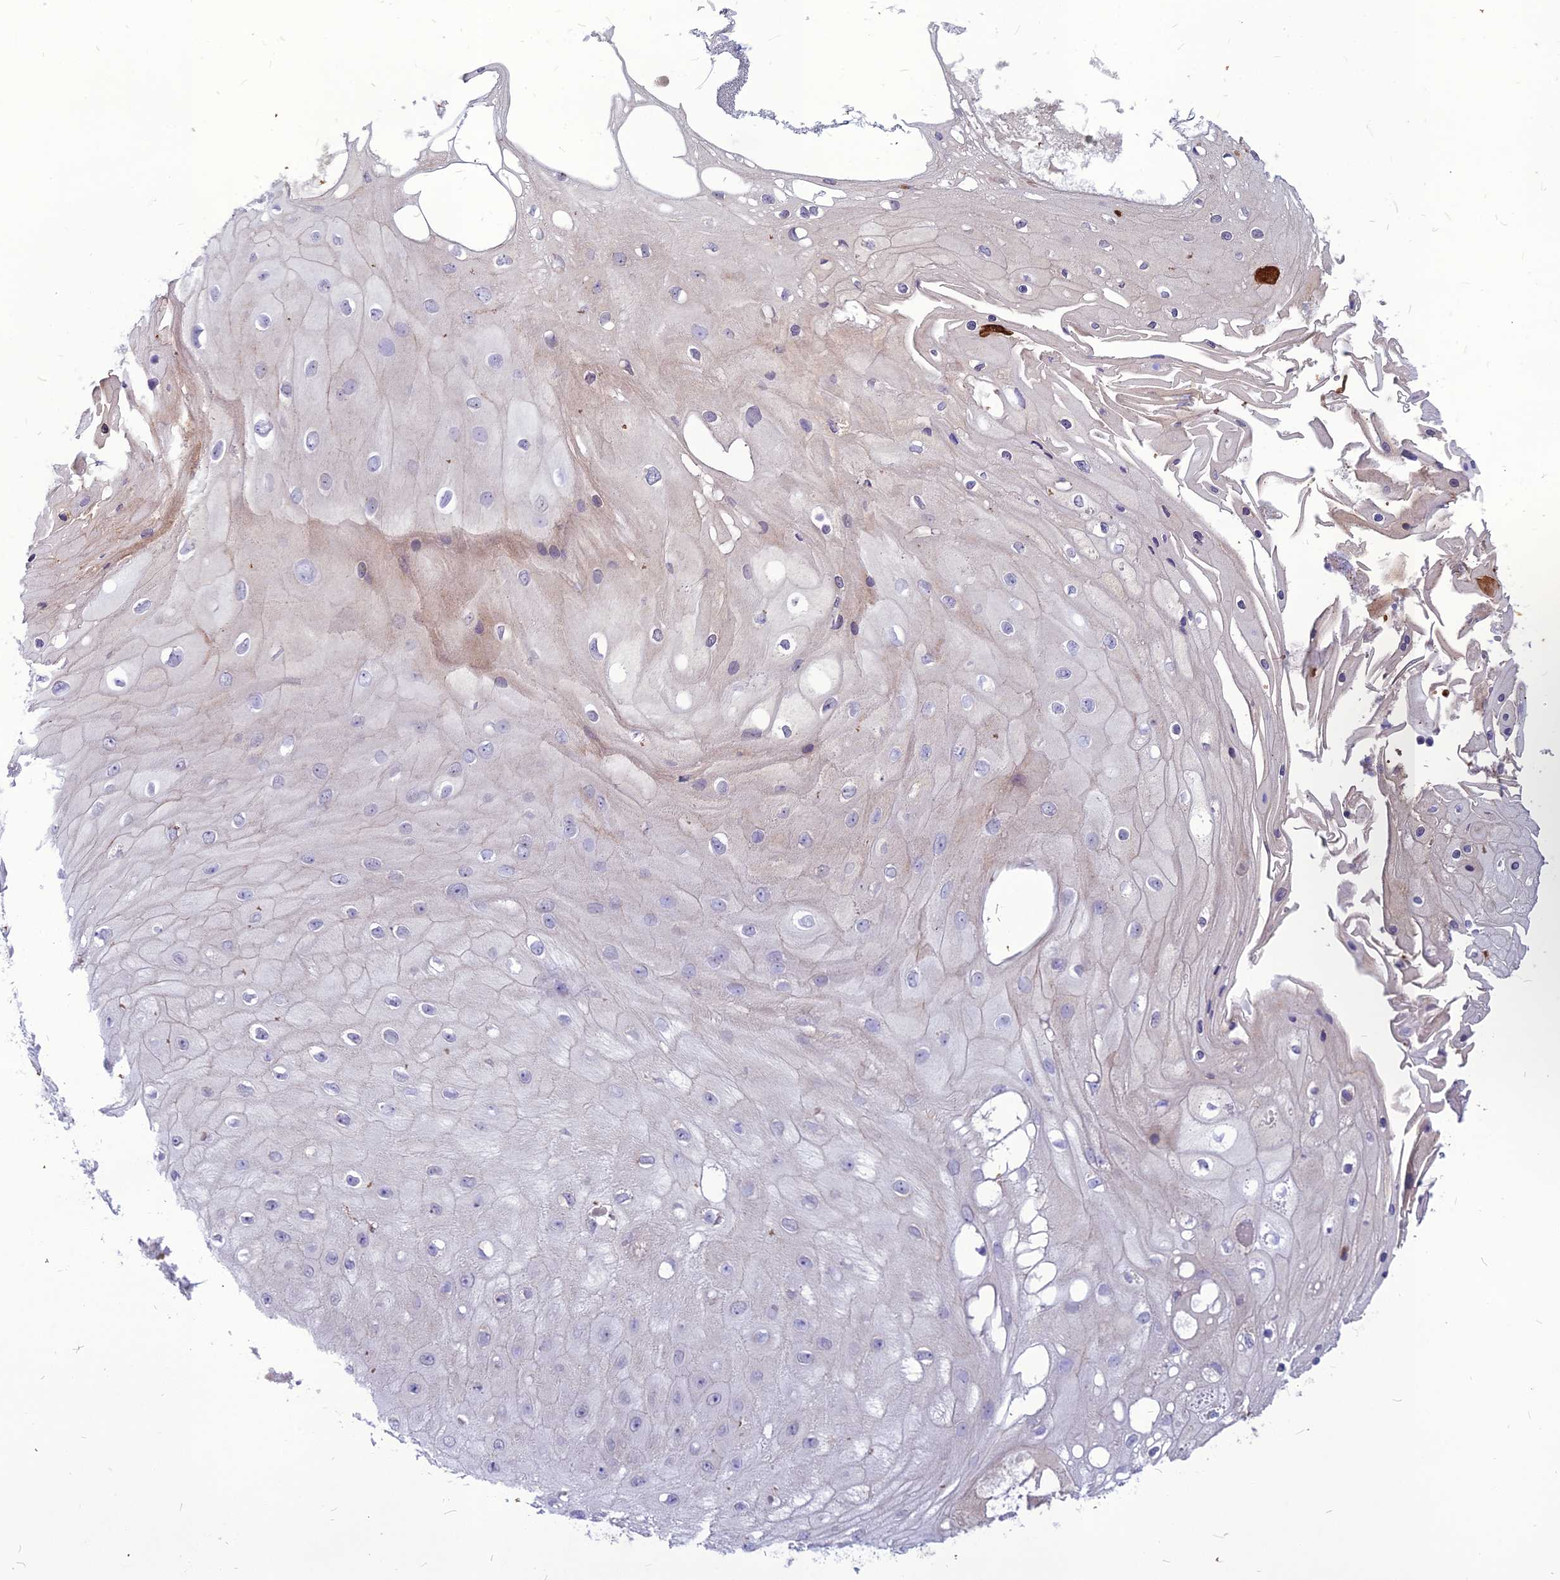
{"staining": {"intensity": "negative", "quantity": "none", "location": "none"}, "tissue": "skin cancer", "cell_type": "Tumor cells", "image_type": "cancer", "snomed": [{"axis": "morphology", "description": "Squamous cell carcinoma, NOS"}, {"axis": "topography", "description": "Skin"}], "caption": "The image exhibits no staining of tumor cells in skin cancer. (DAB (3,3'-diaminobenzidine) immunohistochemistry (IHC) visualized using brightfield microscopy, high magnification).", "gene": "PCED1B", "patient": {"sex": "male", "age": 70}}